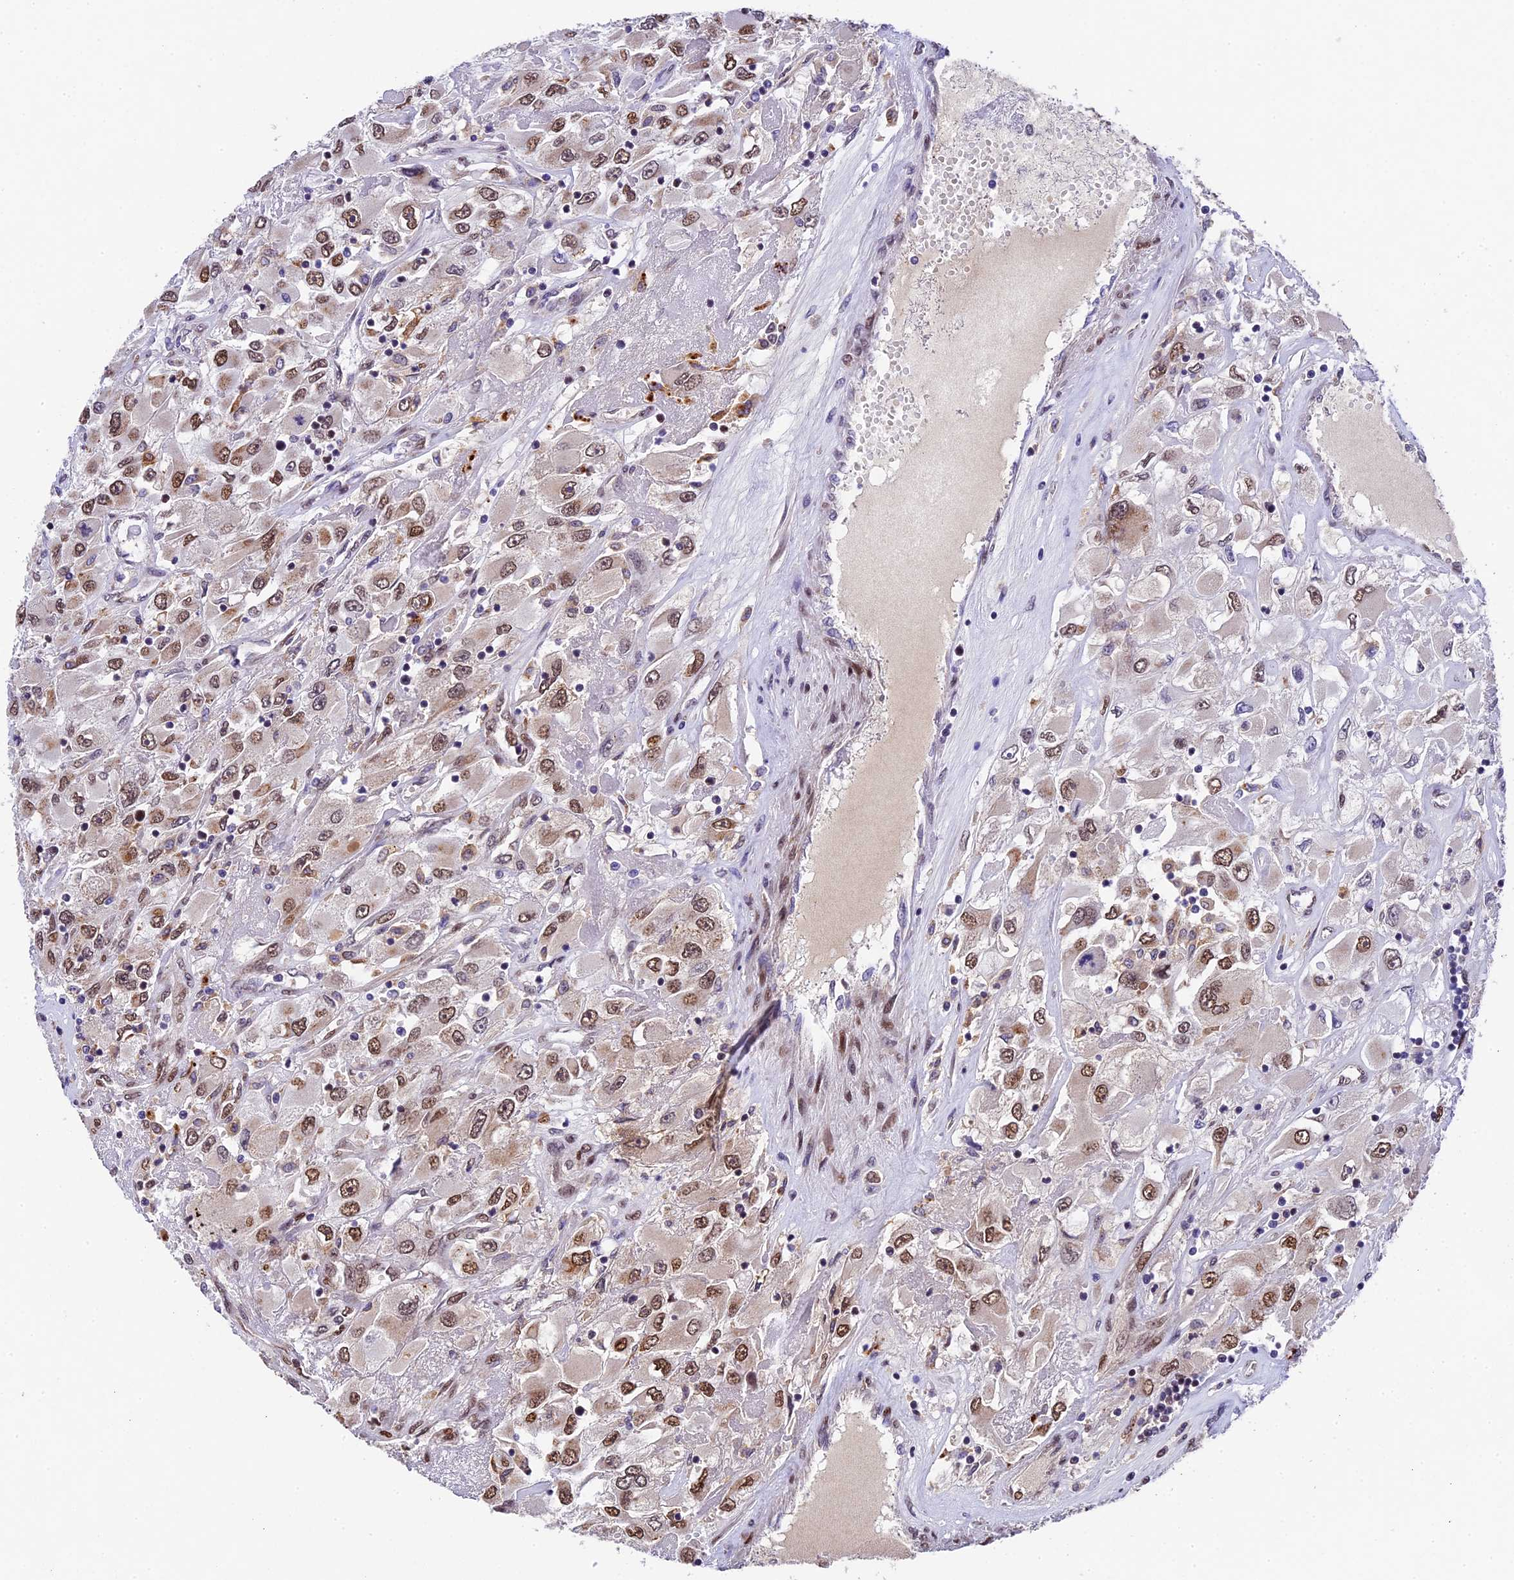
{"staining": {"intensity": "moderate", "quantity": ">75%", "location": "nuclear"}, "tissue": "renal cancer", "cell_type": "Tumor cells", "image_type": "cancer", "snomed": [{"axis": "morphology", "description": "Adenocarcinoma, NOS"}, {"axis": "topography", "description": "Kidney"}], "caption": "Immunohistochemical staining of renal cancer shows medium levels of moderate nuclear positivity in approximately >75% of tumor cells. The protein is stained brown, and the nuclei are stained in blue (DAB IHC with brightfield microscopy, high magnification).", "gene": "CCSER1", "patient": {"sex": "female", "age": 52}}